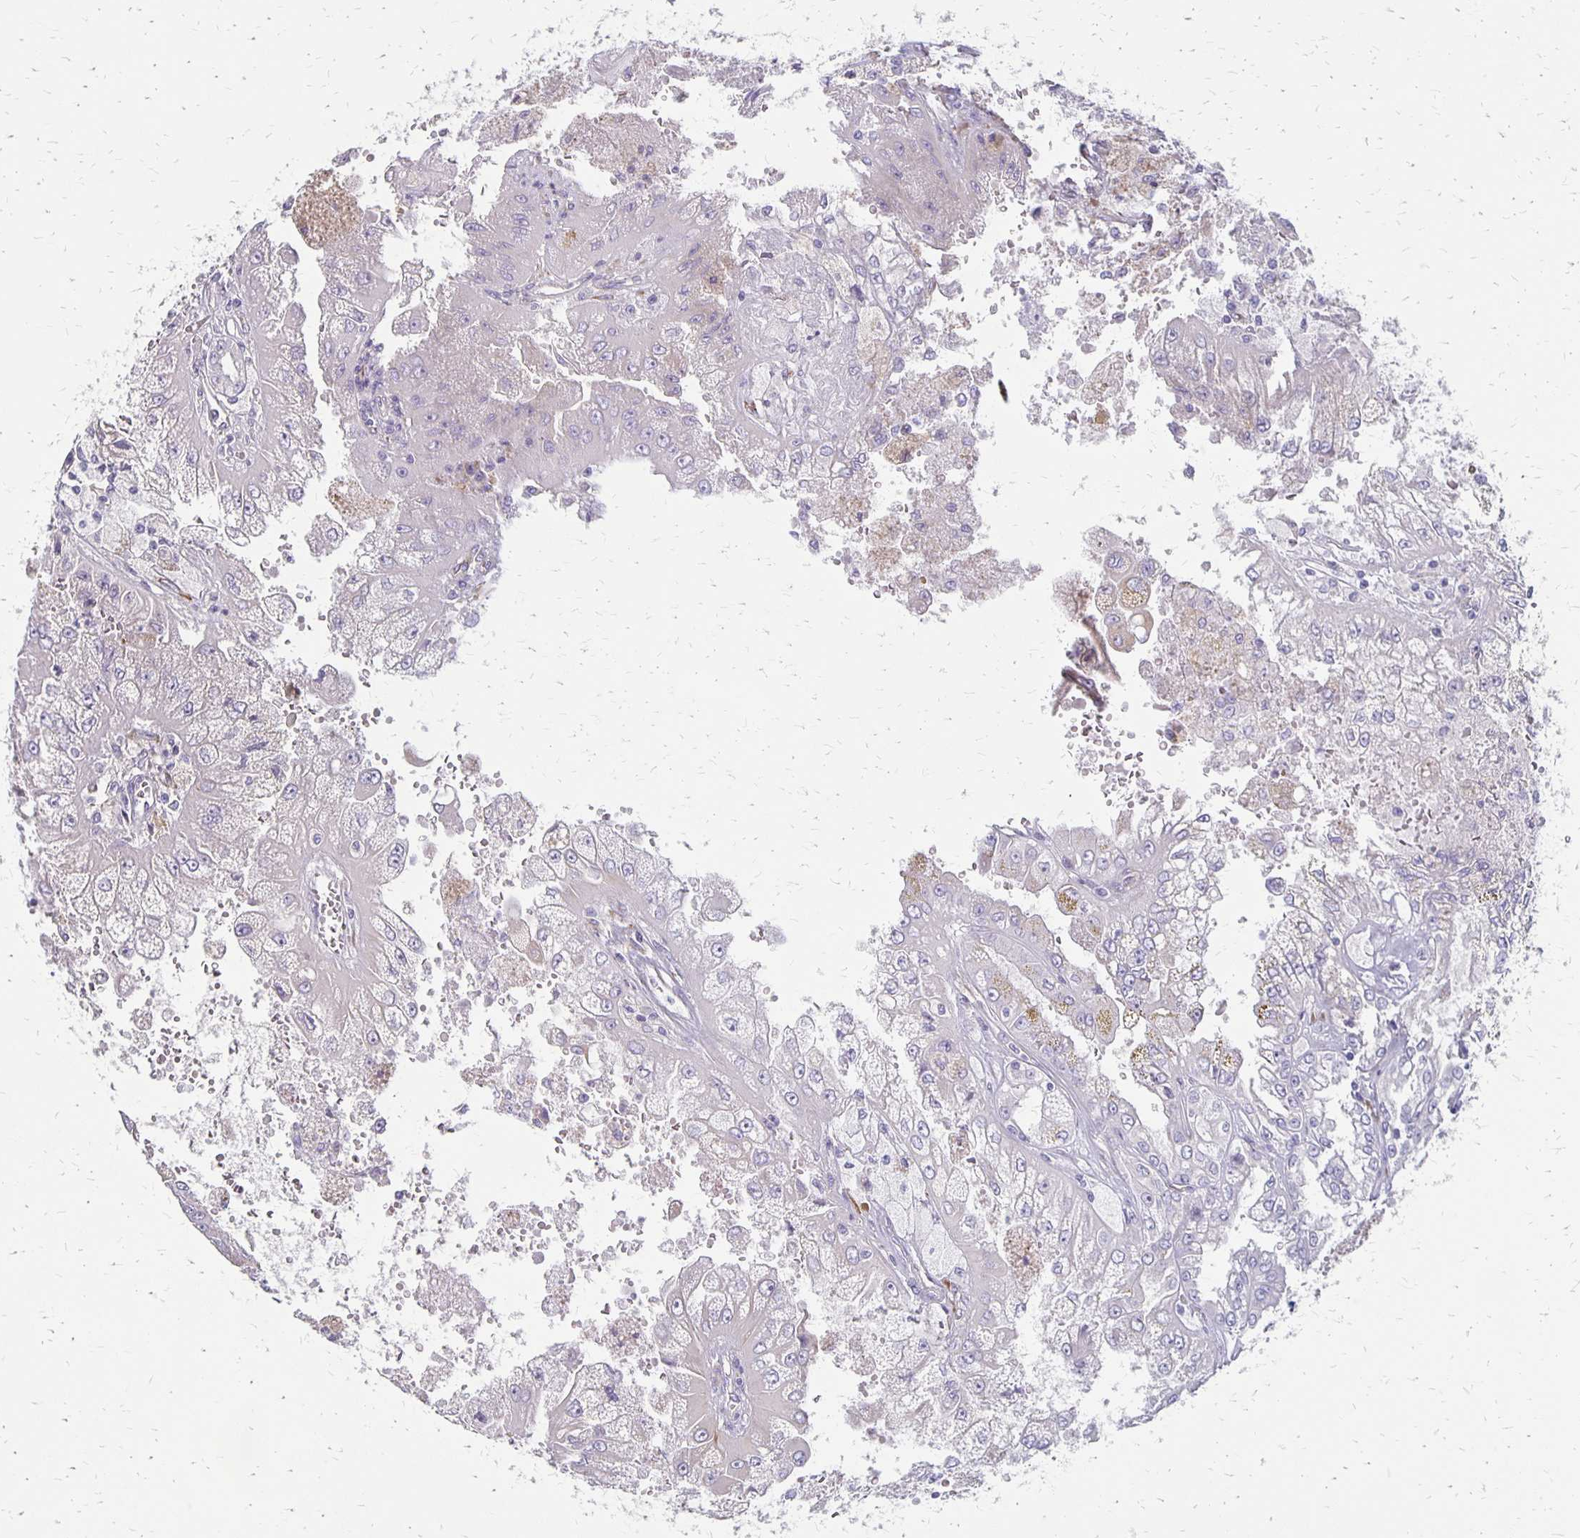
{"staining": {"intensity": "negative", "quantity": "none", "location": "none"}, "tissue": "renal cancer", "cell_type": "Tumor cells", "image_type": "cancer", "snomed": [{"axis": "morphology", "description": "Adenocarcinoma, NOS"}, {"axis": "topography", "description": "Kidney"}], "caption": "Tumor cells show no significant protein staining in renal cancer.", "gene": "HOMER1", "patient": {"sex": "male", "age": 58}}